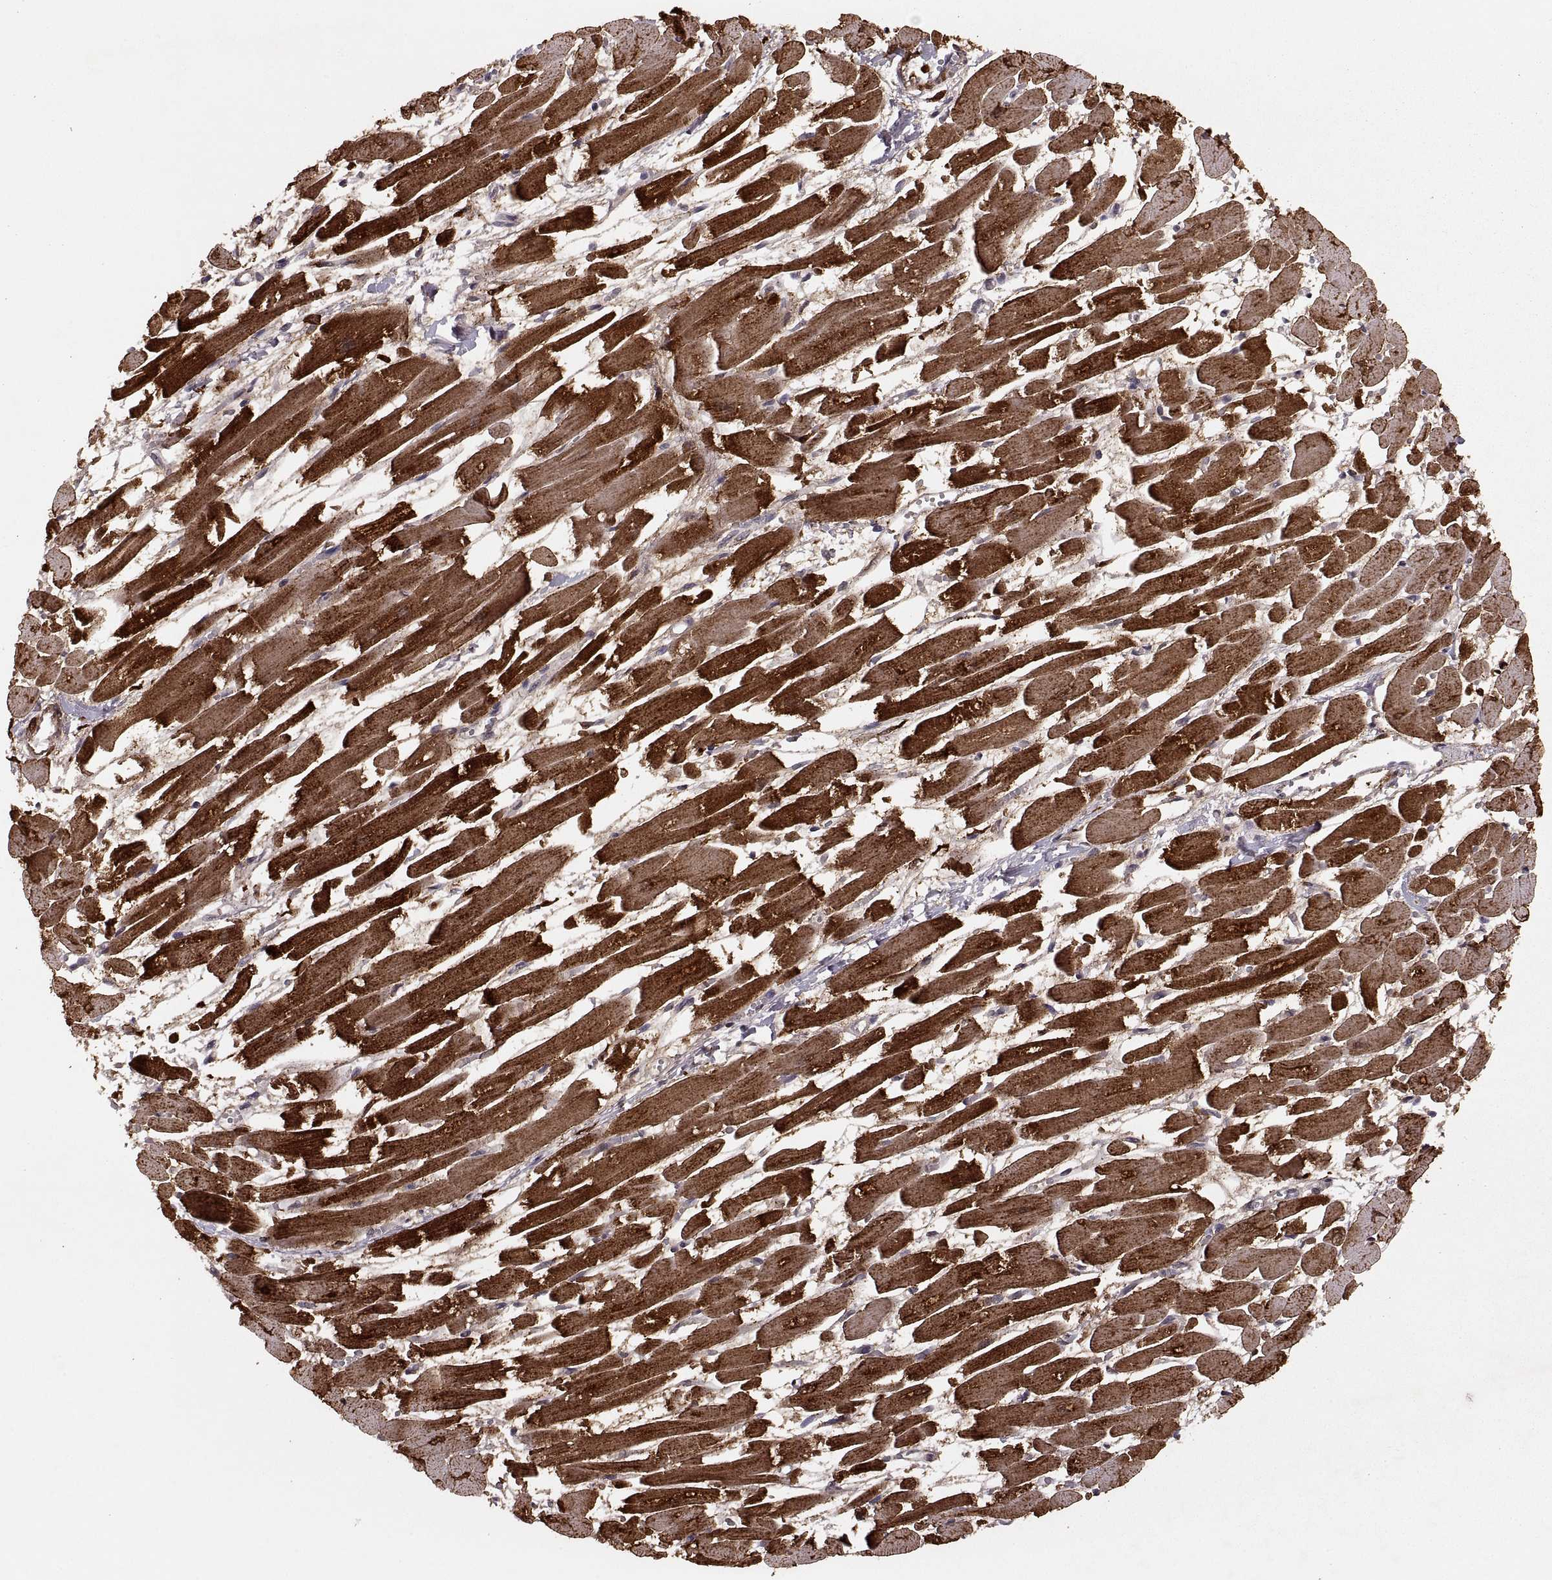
{"staining": {"intensity": "strong", "quantity": ">75%", "location": "cytoplasmic/membranous"}, "tissue": "heart muscle", "cell_type": "Cardiomyocytes", "image_type": "normal", "snomed": [{"axis": "morphology", "description": "Normal tissue, NOS"}, {"axis": "topography", "description": "Heart"}], "caption": "Protein expression analysis of unremarkable heart muscle displays strong cytoplasmic/membranous expression in about >75% of cardiomyocytes. (brown staining indicates protein expression, while blue staining denotes nuclei).", "gene": "RFT1", "patient": {"sex": "female", "age": 52}}